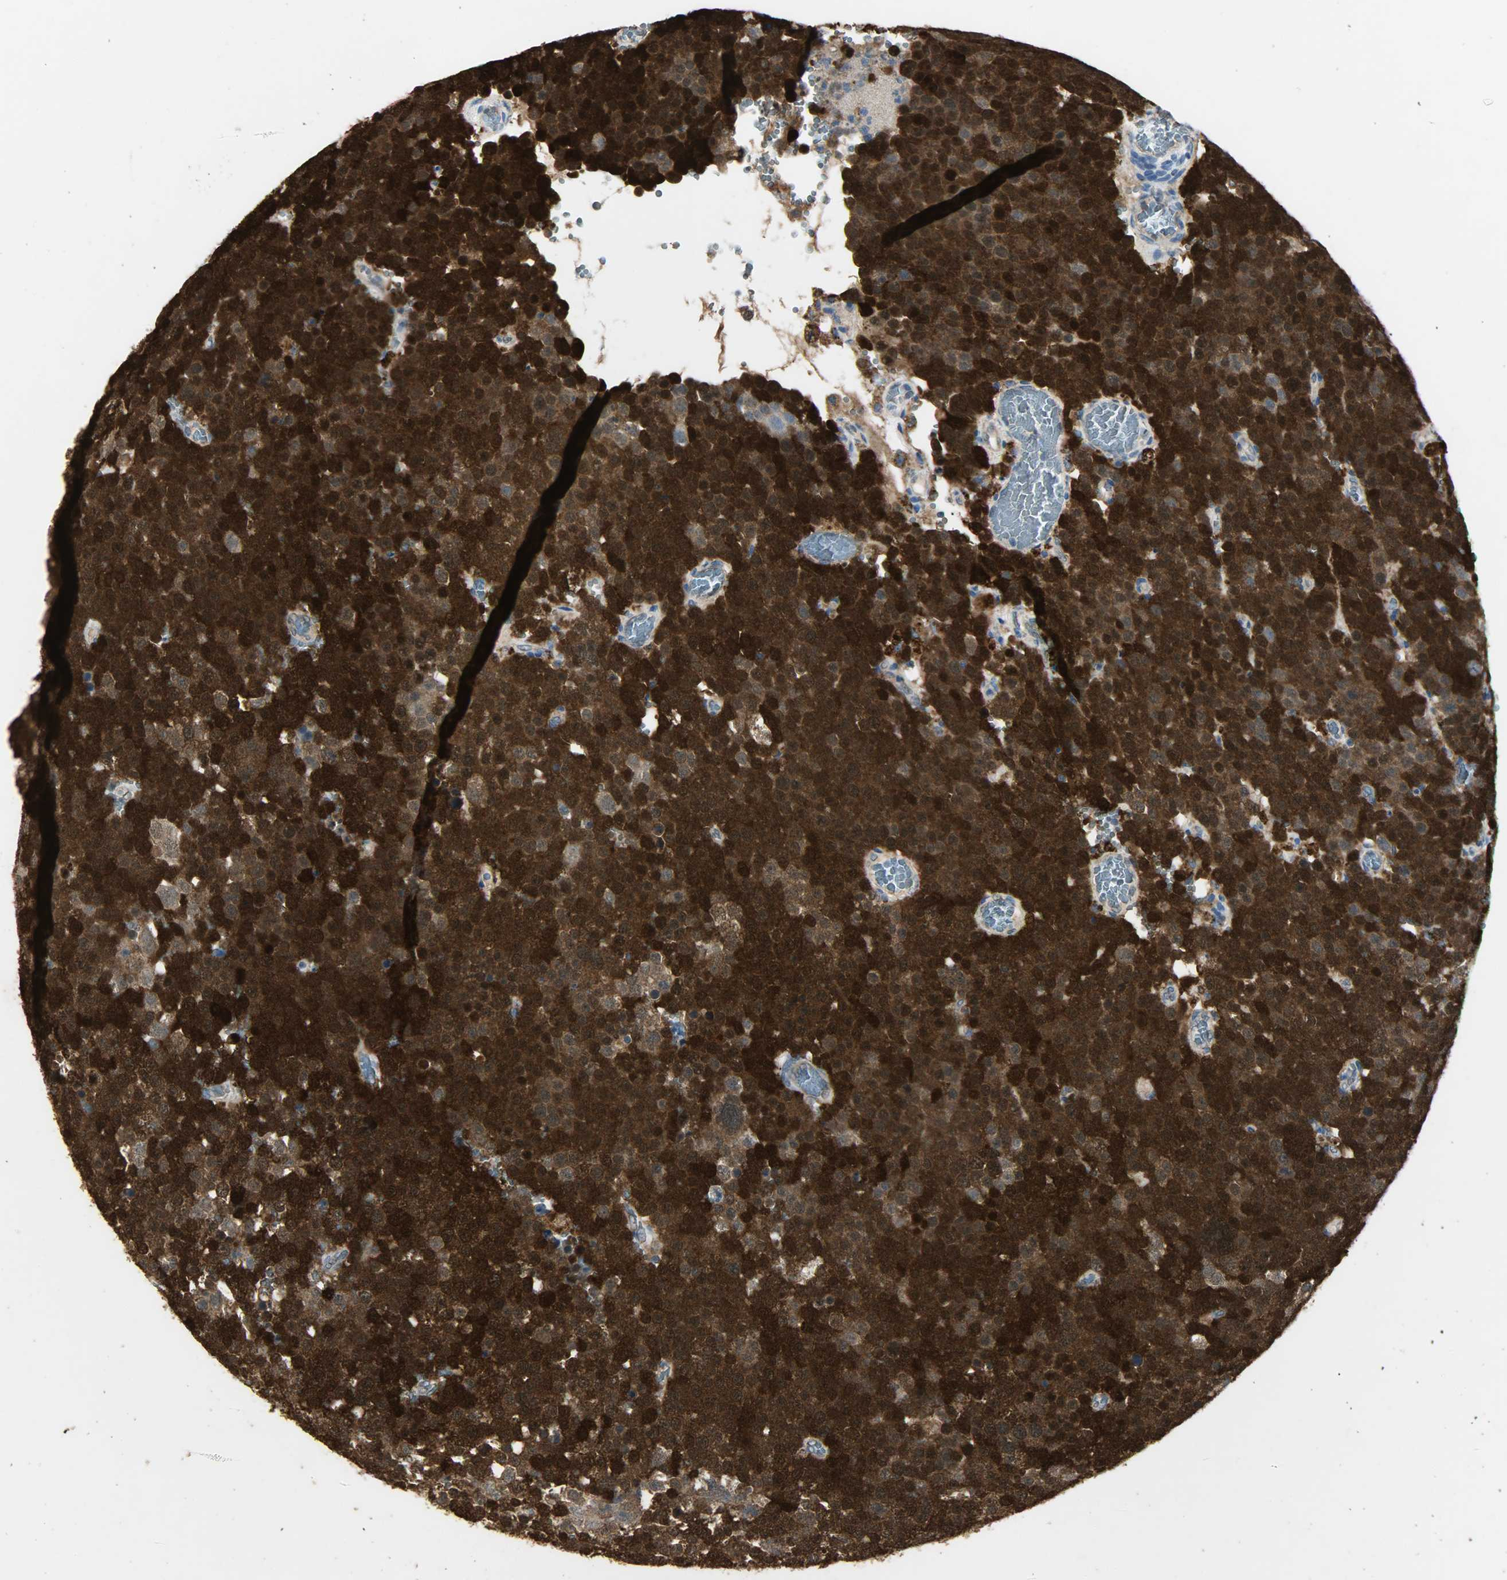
{"staining": {"intensity": "strong", "quantity": ">75%", "location": "cytoplasmic/membranous"}, "tissue": "testis cancer", "cell_type": "Tumor cells", "image_type": "cancer", "snomed": [{"axis": "morphology", "description": "Seminoma, NOS"}, {"axis": "topography", "description": "Testis"}], "caption": "High-magnification brightfield microscopy of testis cancer stained with DAB (brown) and counterstained with hematoxylin (blue). tumor cells exhibit strong cytoplasmic/membranous expression is appreciated in approximately>75% of cells.", "gene": "ASB9", "patient": {"sex": "male", "age": 71}}